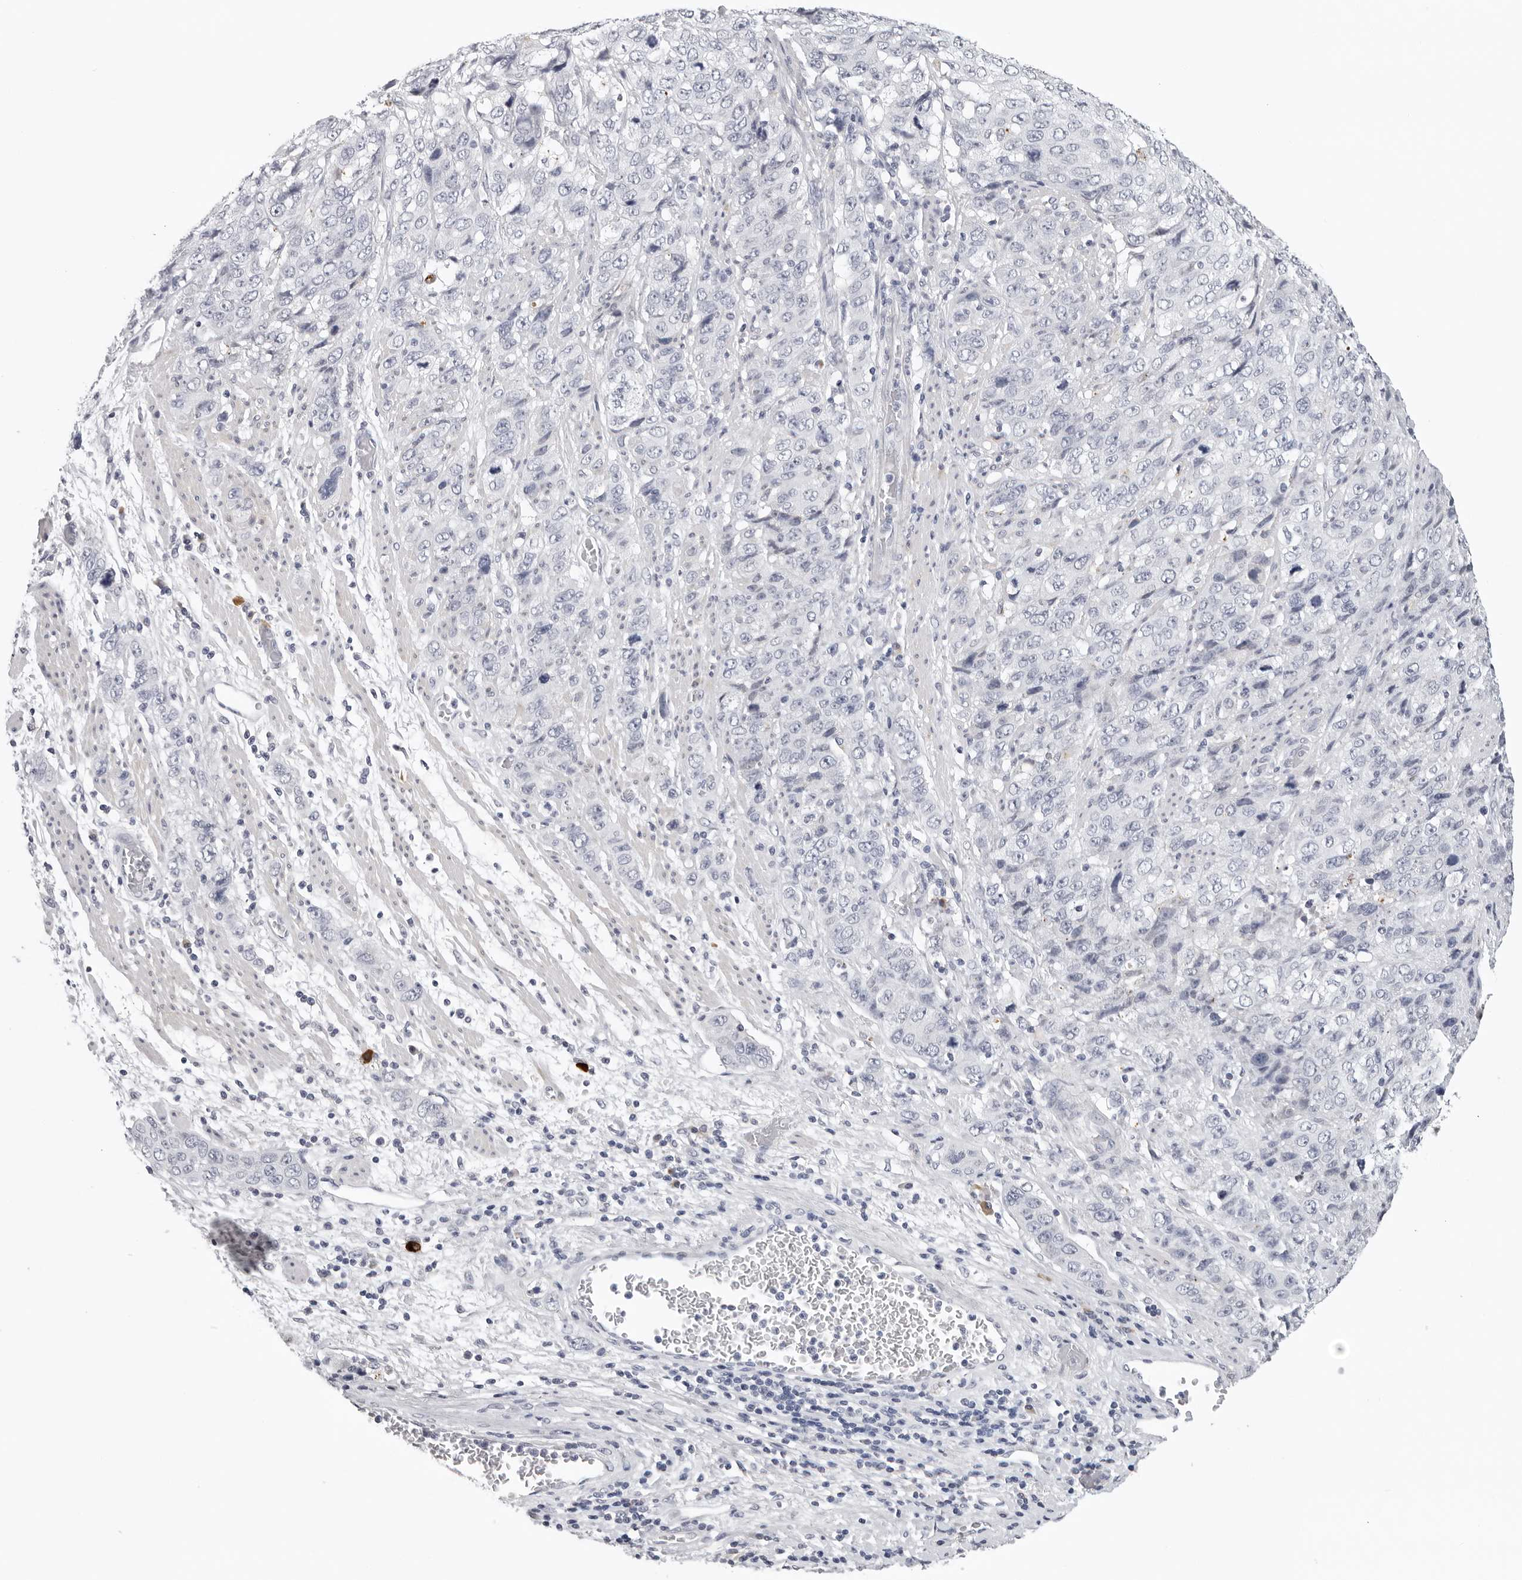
{"staining": {"intensity": "negative", "quantity": "none", "location": "none"}, "tissue": "stomach cancer", "cell_type": "Tumor cells", "image_type": "cancer", "snomed": [{"axis": "morphology", "description": "Adenocarcinoma, NOS"}, {"axis": "topography", "description": "Stomach"}], "caption": "DAB (3,3'-diaminobenzidine) immunohistochemical staining of human stomach adenocarcinoma exhibits no significant positivity in tumor cells.", "gene": "ZNF502", "patient": {"sex": "male", "age": 48}}